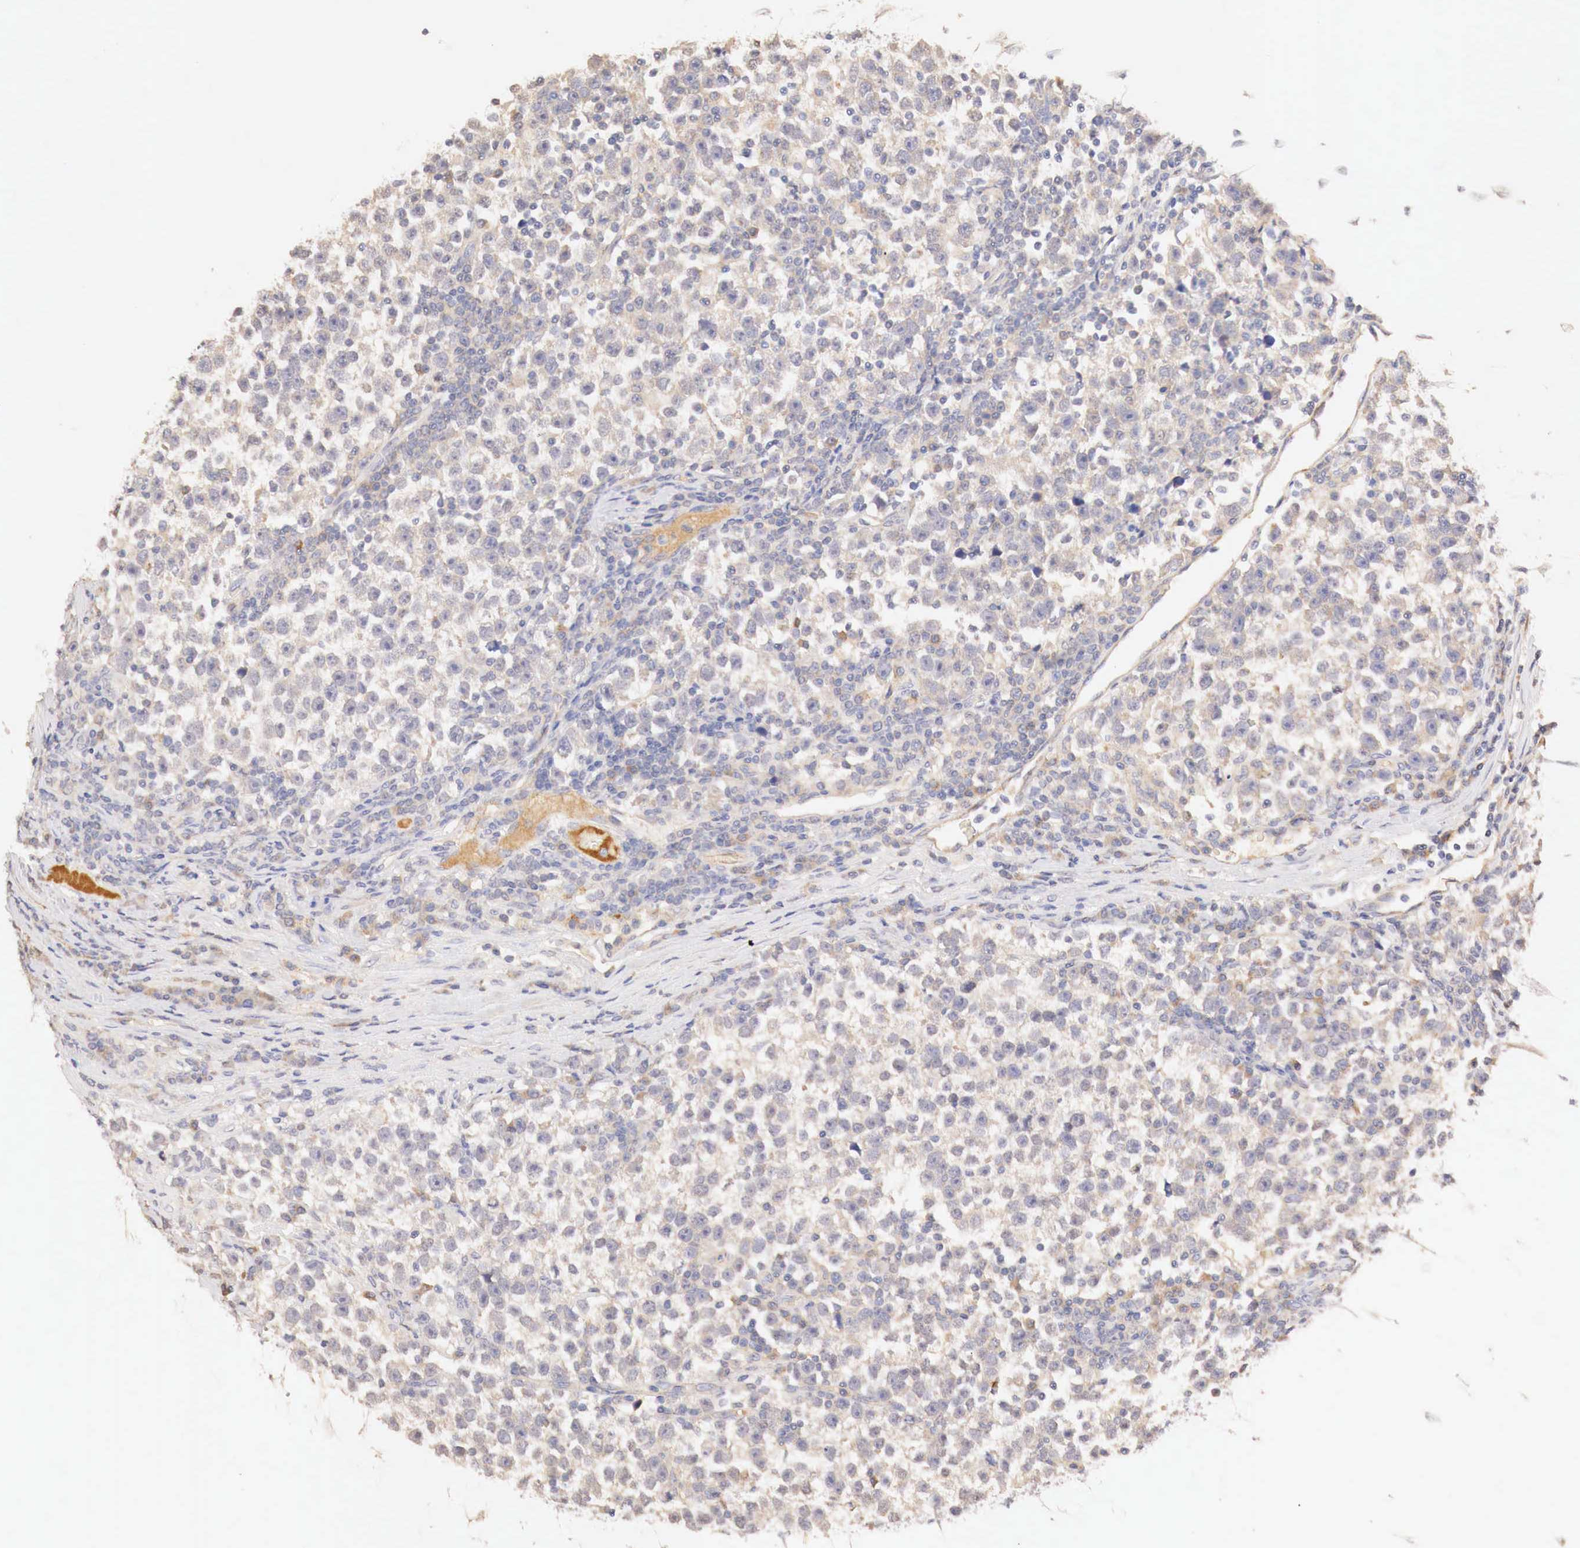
{"staining": {"intensity": "weak", "quantity": "<25%", "location": "cytoplasmic/membranous"}, "tissue": "testis cancer", "cell_type": "Tumor cells", "image_type": "cancer", "snomed": [{"axis": "morphology", "description": "Seminoma, NOS"}, {"axis": "topography", "description": "Testis"}], "caption": "Tumor cells are negative for protein expression in human seminoma (testis).", "gene": "GATA1", "patient": {"sex": "male", "age": 43}}